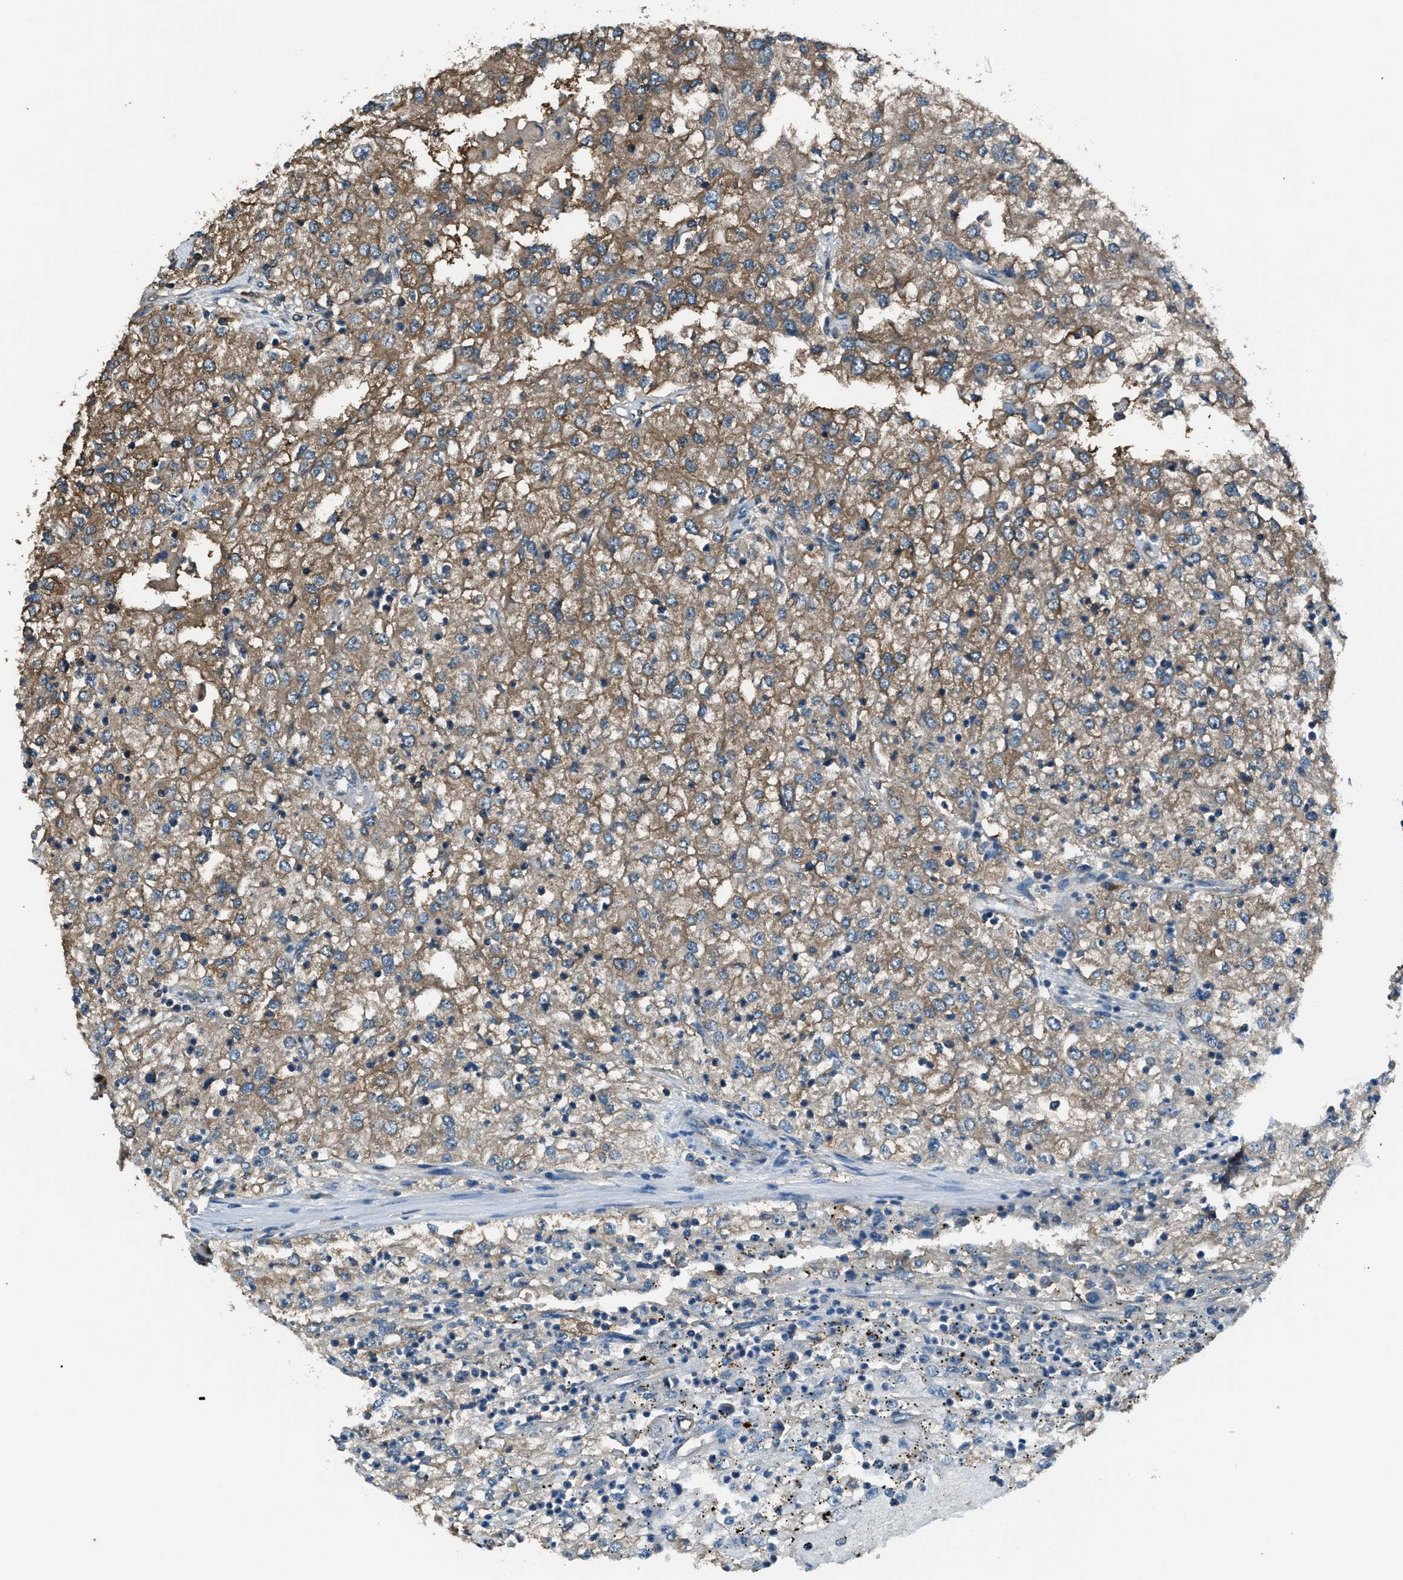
{"staining": {"intensity": "moderate", "quantity": ">75%", "location": "cytoplasmic/membranous"}, "tissue": "renal cancer", "cell_type": "Tumor cells", "image_type": "cancer", "snomed": [{"axis": "morphology", "description": "Adenocarcinoma, NOS"}, {"axis": "topography", "description": "Kidney"}], "caption": "The photomicrograph demonstrates a brown stain indicating the presence of a protein in the cytoplasmic/membranous of tumor cells in renal adenocarcinoma. (Brightfield microscopy of DAB IHC at high magnification).", "gene": "ARFGAP2", "patient": {"sex": "female", "age": 54}}